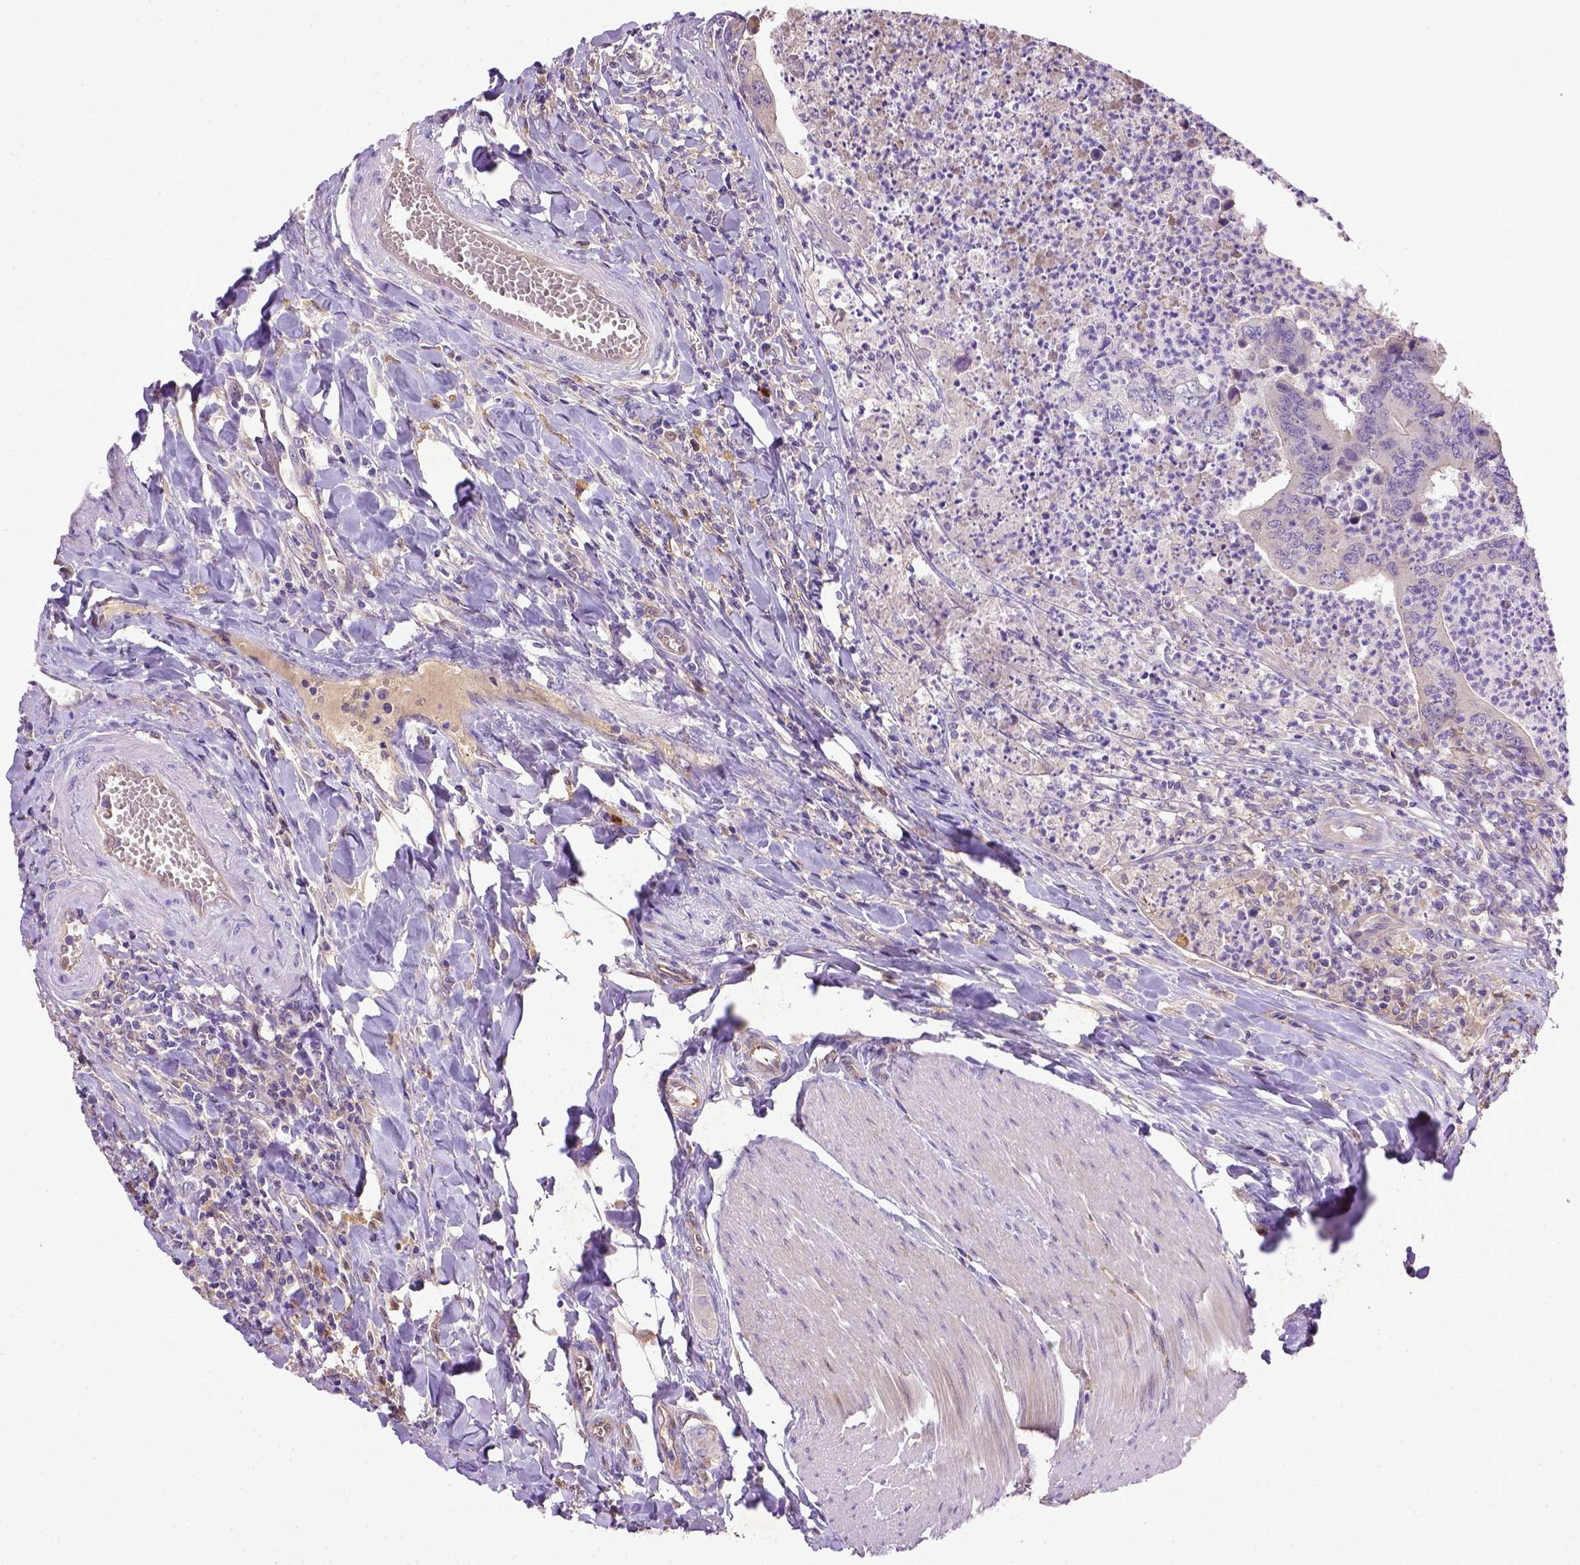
{"staining": {"intensity": "negative", "quantity": "none", "location": "none"}, "tissue": "colorectal cancer", "cell_type": "Tumor cells", "image_type": "cancer", "snomed": [{"axis": "morphology", "description": "Adenocarcinoma, NOS"}, {"axis": "topography", "description": "Colon"}], "caption": "This is a image of immunohistochemistry (IHC) staining of colorectal cancer (adenocarcinoma), which shows no staining in tumor cells.", "gene": "DEPDC1B", "patient": {"sex": "female", "age": 67}}